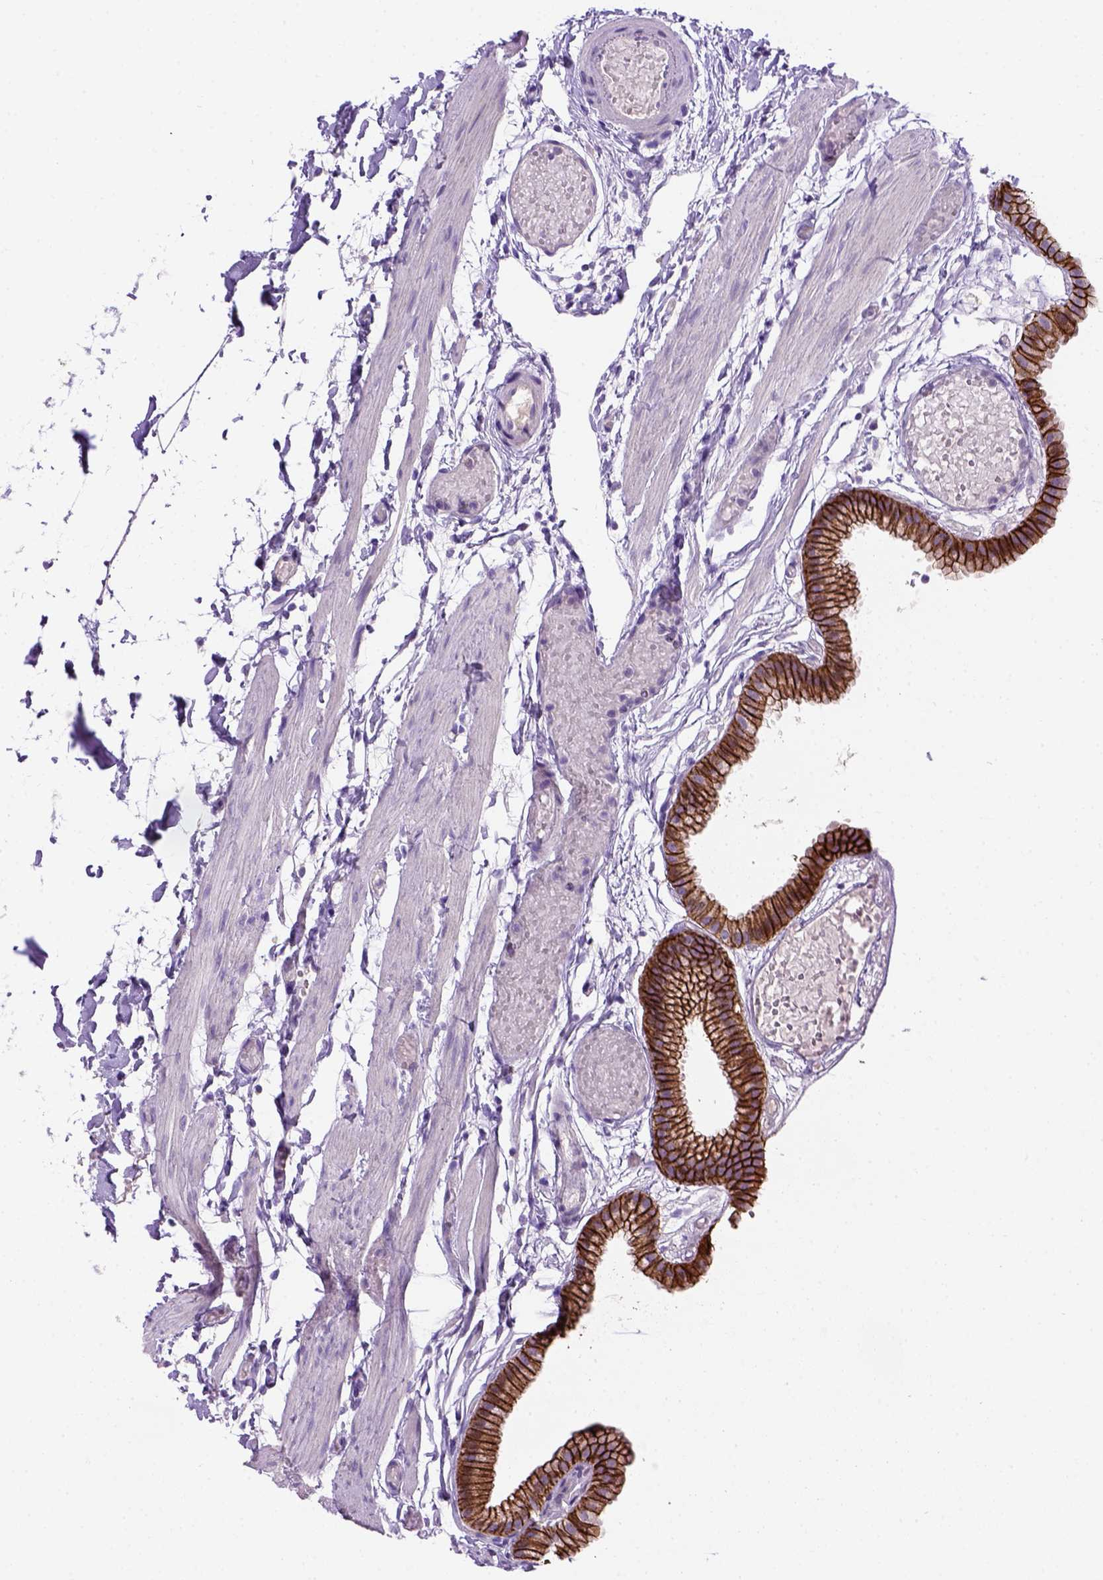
{"staining": {"intensity": "strong", "quantity": ">75%", "location": "cytoplasmic/membranous"}, "tissue": "gallbladder", "cell_type": "Glandular cells", "image_type": "normal", "snomed": [{"axis": "morphology", "description": "Normal tissue, NOS"}, {"axis": "topography", "description": "Gallbladder"}], "caption": "This is a histology image of IHC staining of benign gallbladder, which shows strong positivity in the cytoplasmic/membranous of glandular cells.", "gene": "CDH1", "patient": {"sex": "female", "age": 45}}